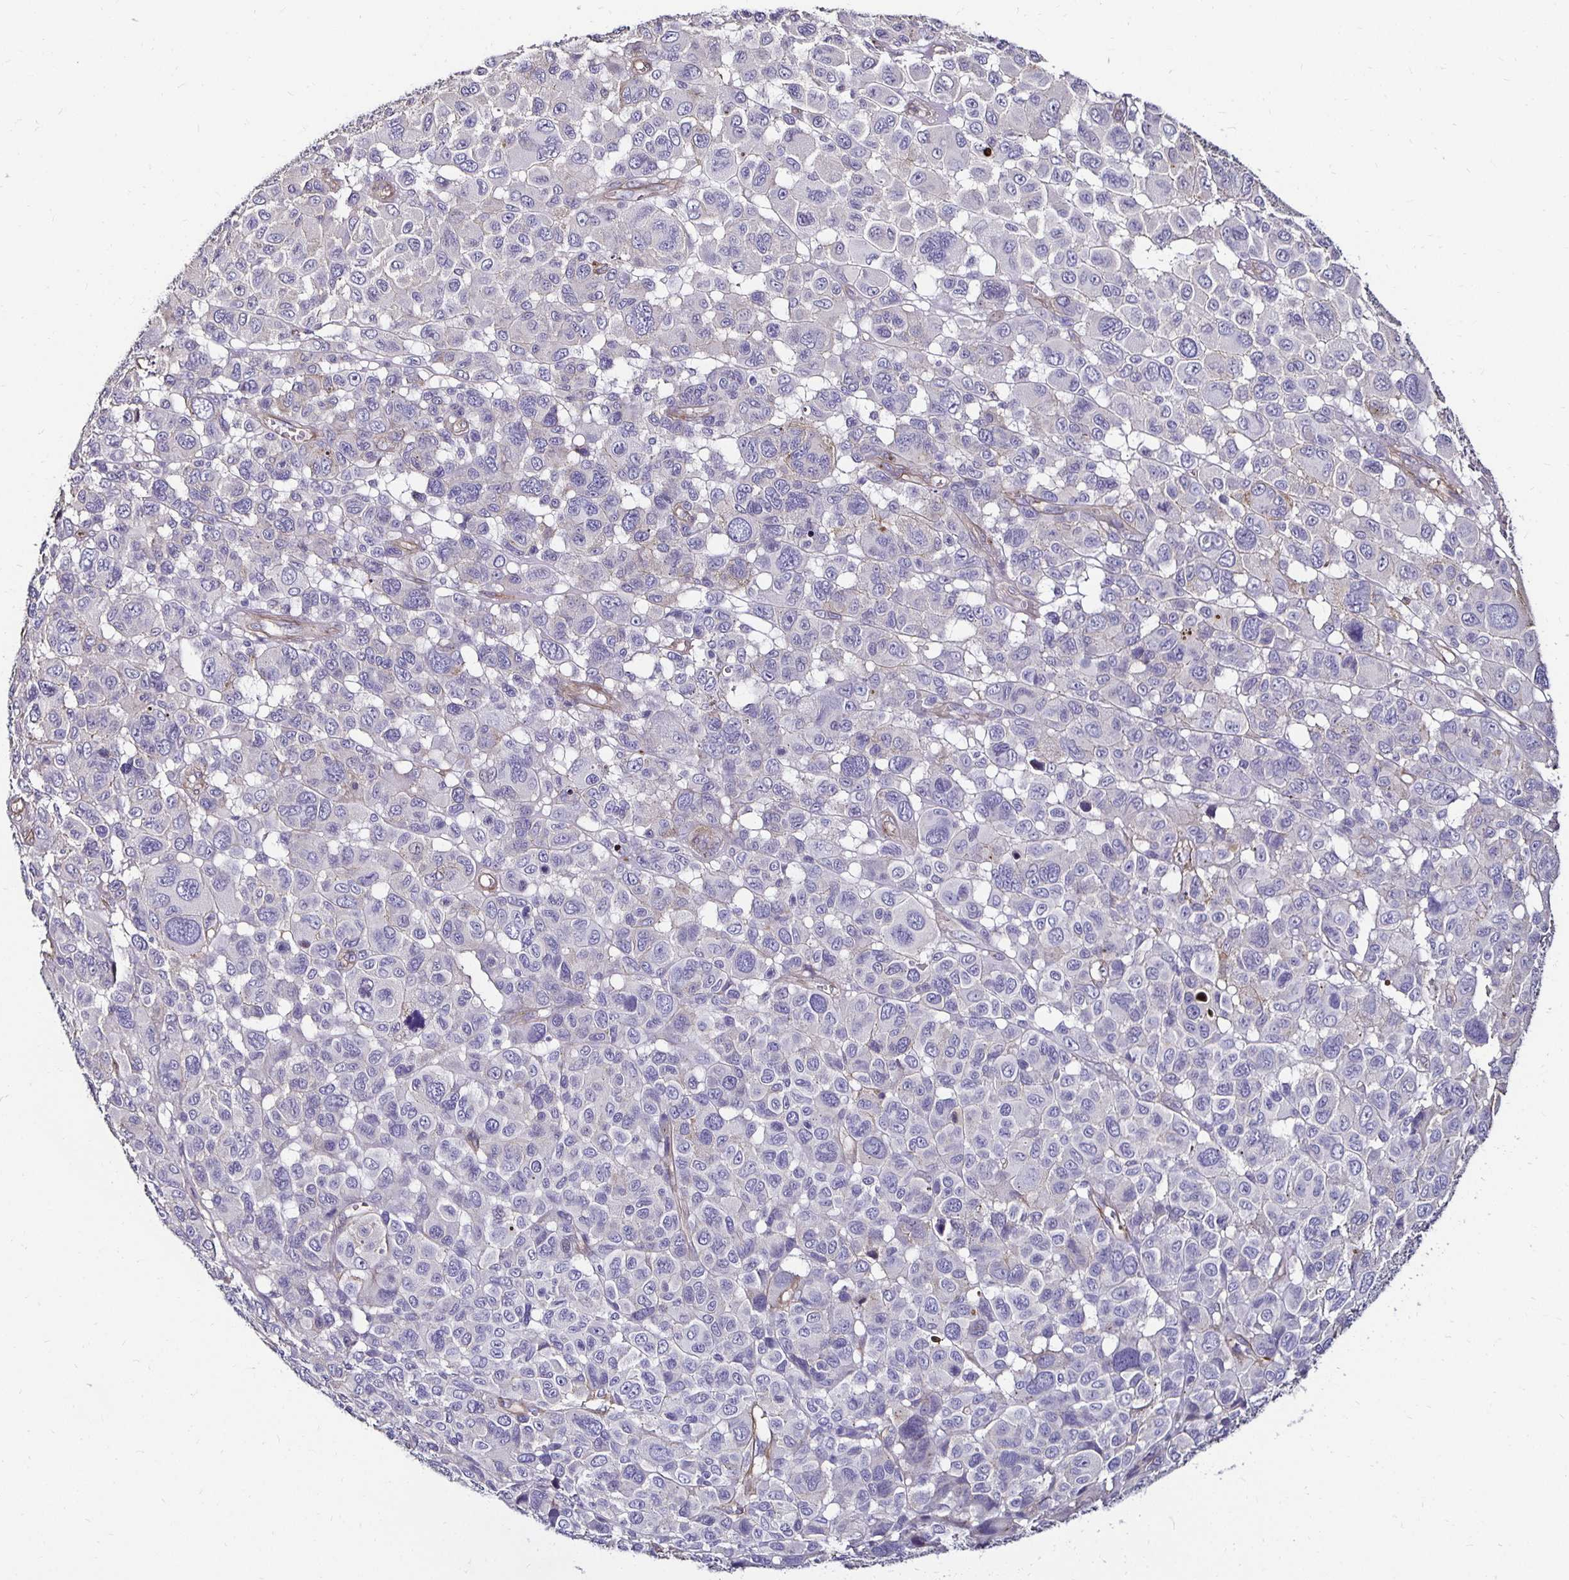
{"staining": {"intensity": "negative", "quantity": "none", "location": "none"}, "tissue": "melanoma", "cell_type": "Tumor cells", "image_type": "cancer", "snomed": [{"axis": "morphology", "description": "Malignant melanoma, NOS"}, {"axis": "topography", "description": "Skin"}], "caption": "Tumor cells are negative for brown protein staining in melanoma.", "gene": "ITGB1", "patient": {"sex": "female", "age": 66}}